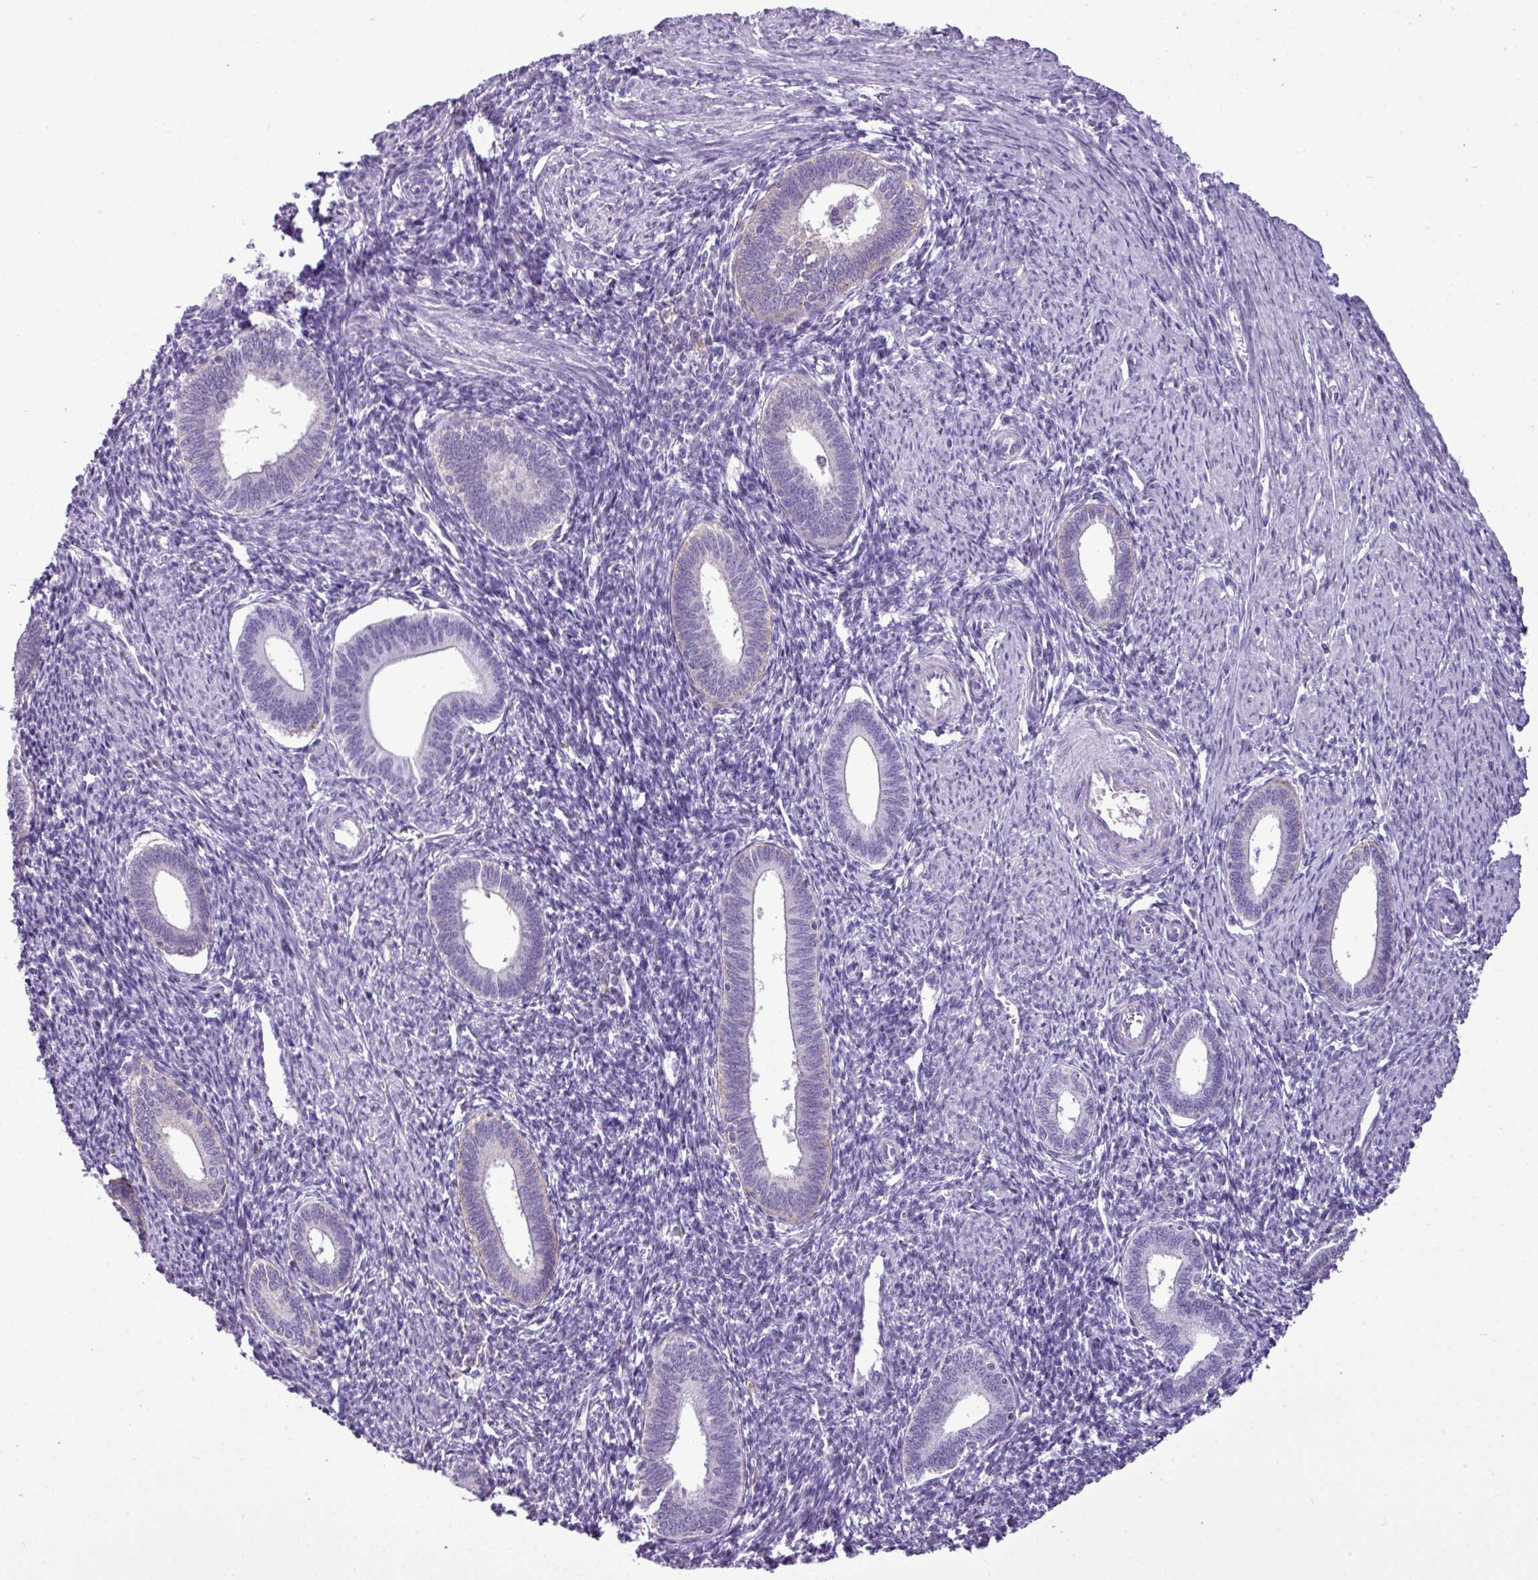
{"staining": {"intensity": "negative", "quantity": "none", "location": "none"}, "tissue": "endometrium", "cell_type": "Cells in endometrial stroma", "image_type": "normal", "snomed": [{"axis": "morphology", "description": "Normal tissue, NOS"}, {"axis": "topography", "description": "Endometrium"}], "caption": "Cells in endometrial stroma are negative for protein expression in normal human endometrium. (DAB IHC, high magnification).", "gene": "RBMXL2", "patient": {"sex": "female", "age": 41}}